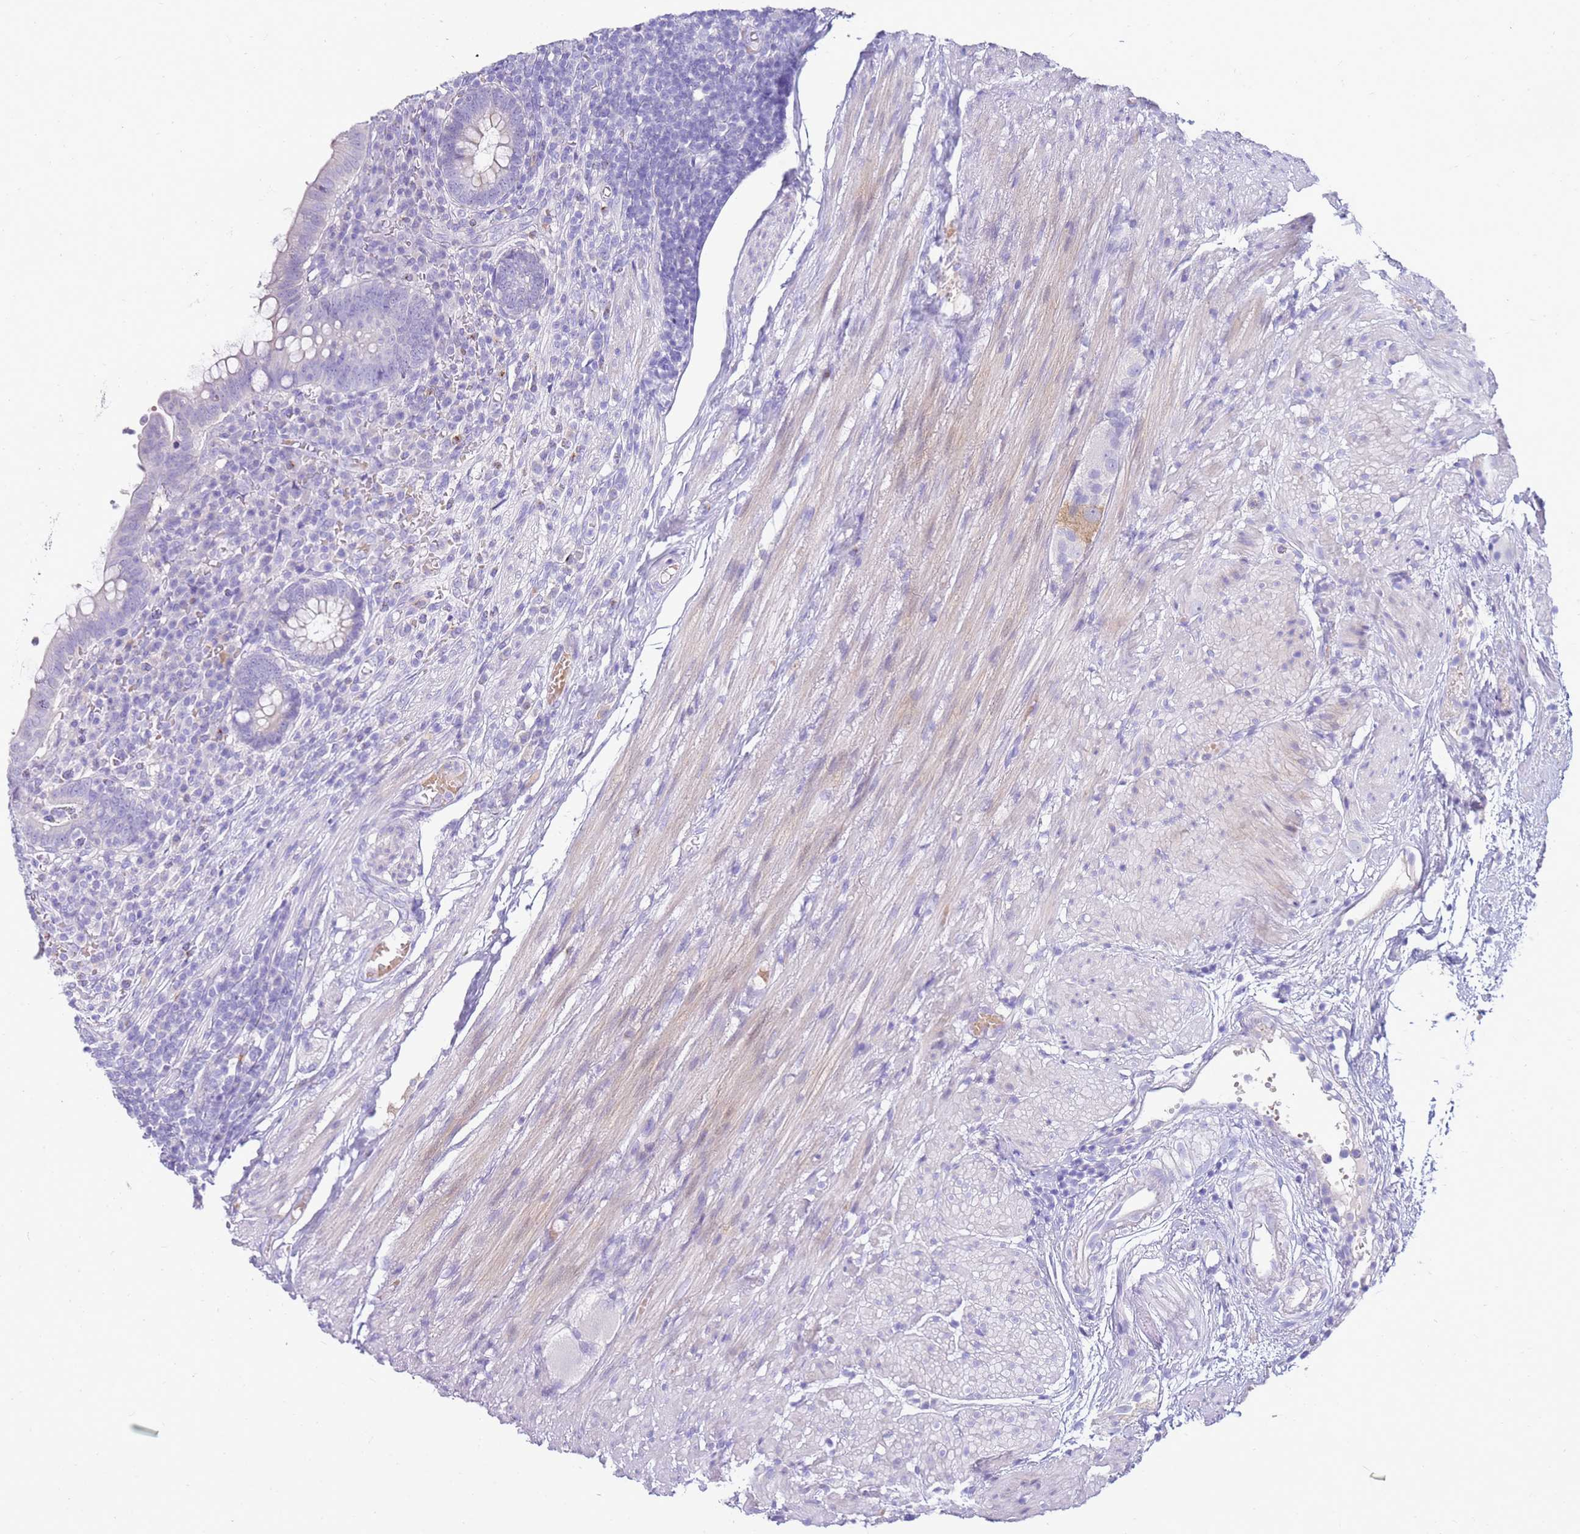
{"staining": {"intensity": "negative", "quantity": "none", "location": "none"}, "tissue": "appendix", "cell_type": "Glandular cells", "image_type": "normal", "snomed": [{"axis": "morphology", "description": "Normal tissue, NOS"}, {"axis": "topography", "description": "Appendix"}], "caption": "This is an immunohistochemistry (IHC) image of benign human appendix. There is no expression in glandular cells.", "gene": "EVPLL", "patient": {"sex": "male", "age": 83}}